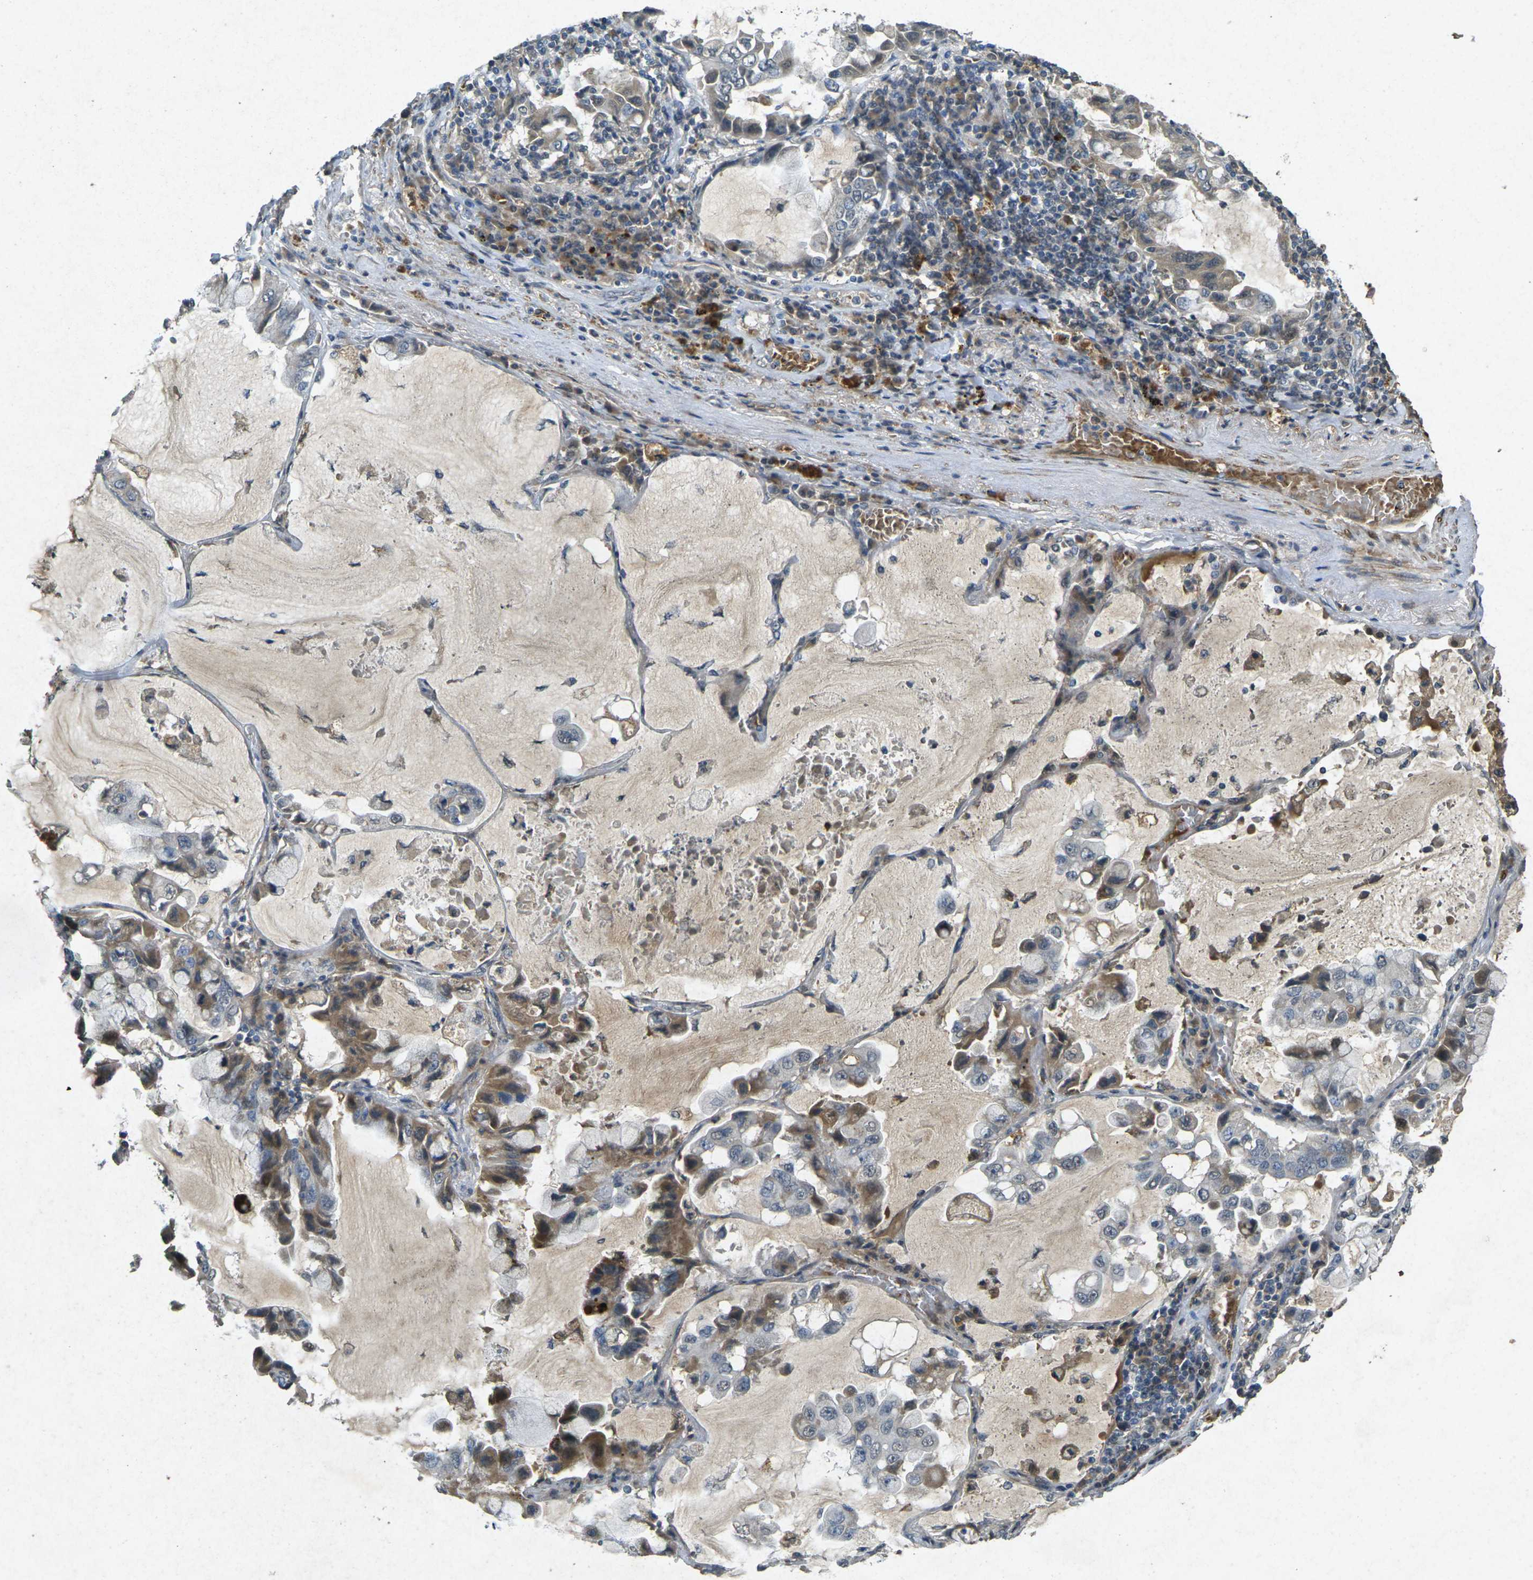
{"staining": {"intensity": "moderate", "quantity": "25%-75%", "location": "cytoplasmic/membranous"}, "tissue": "lung cancer", "cell_type": "Tumor cells", "image_type": "cancer", "snomed": [{"axis": "morphology", "description": "Adenocarcinoma, NOS"}, {"axis": "topography", "description": "Lung"}], "caption": "IHC of human adenocarcinoma (lung) displays medium levels of moderate cytoplasmic/membranous staining in approximately 25%-75% of tumor cells.", "gene": "RGMA", "patient": {"sex": "male", "age": 64}}